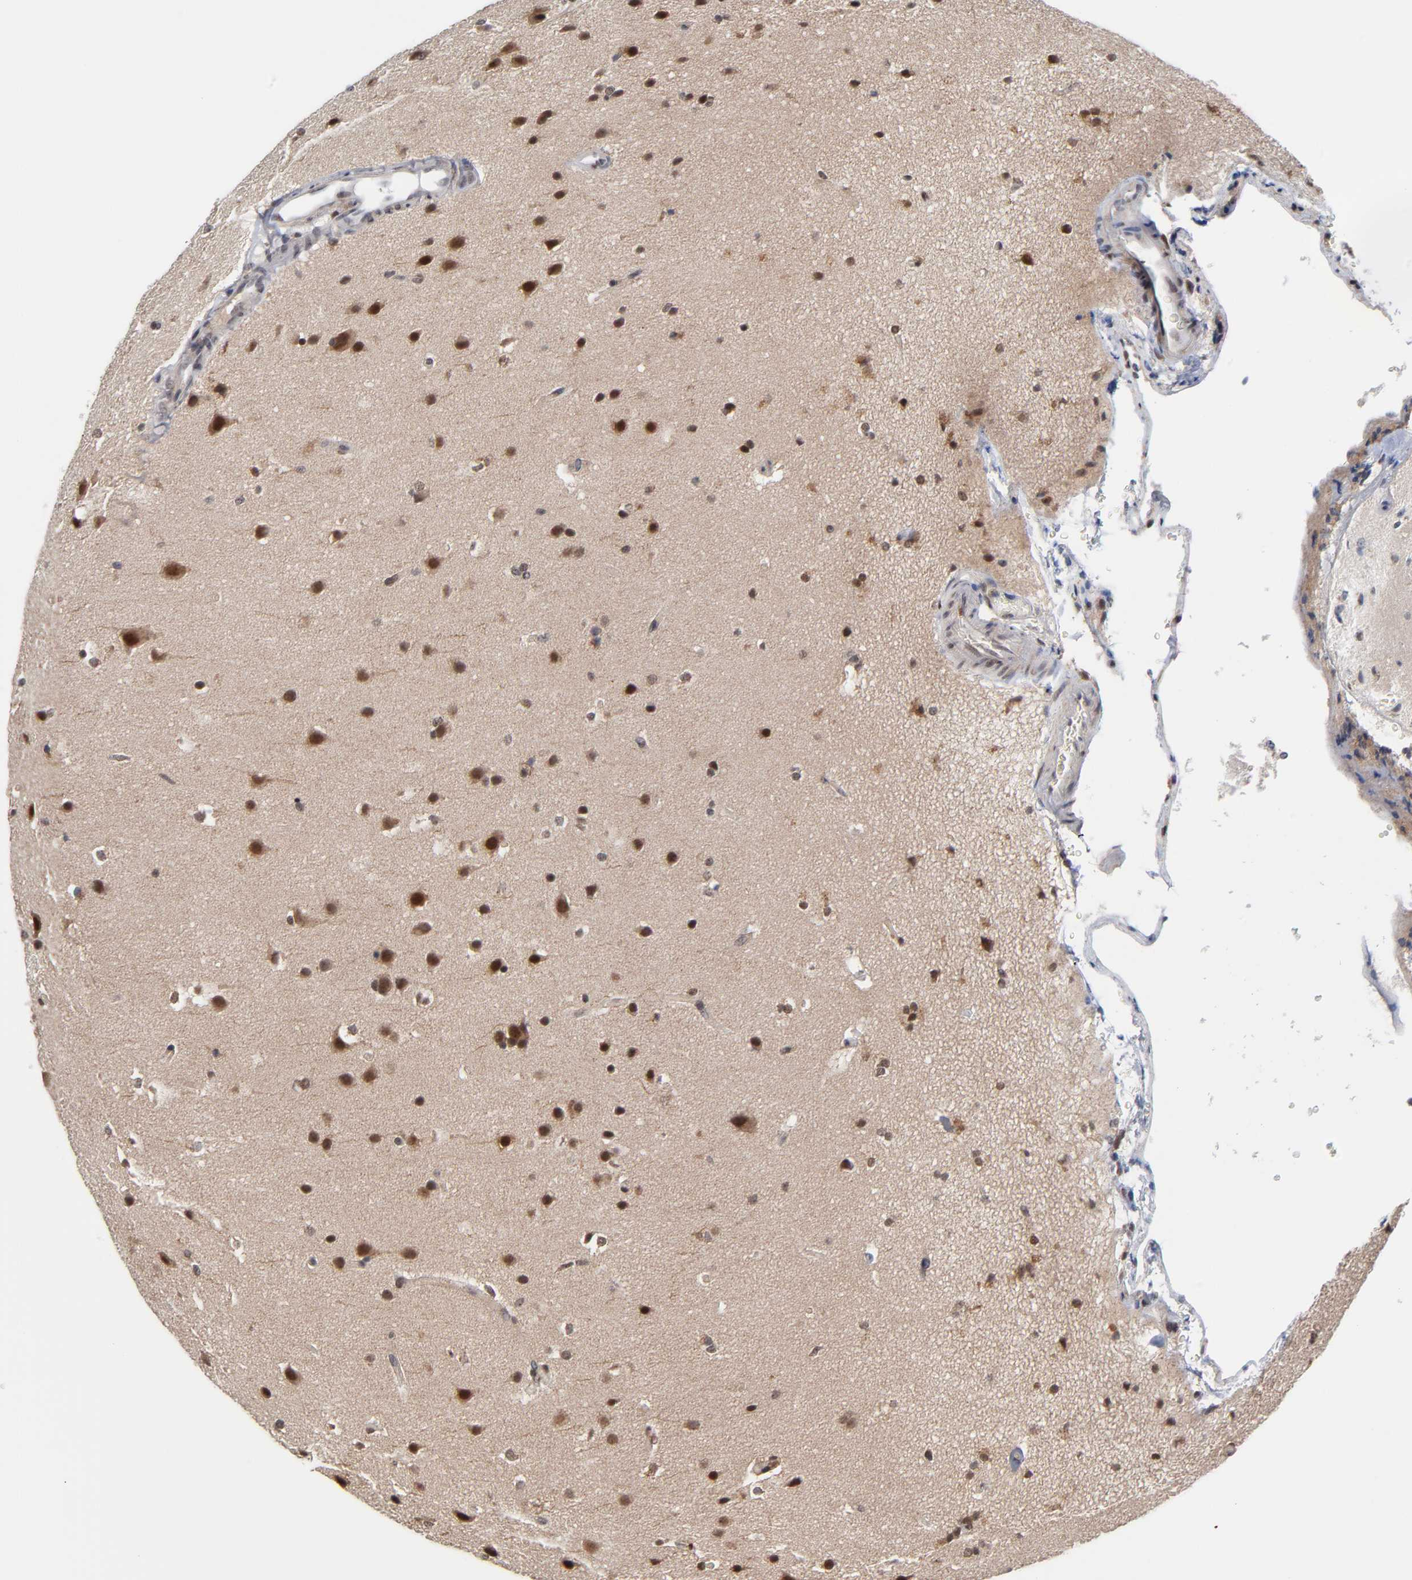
{"staining": {"intensity": "moderate", "quantity": ">75%", "location": "cytoplasmic/membranous,nuclear"}, "tissue": "glioma", "cell_type": "Tumor cells", "image_type": "cancer", "snomed": [{"axis": "morphology", "description": "Glioma, malignant, Low grade"}, {"axis": "topography", "description": "Cerebral cortex"}], "caption": "Protein expression analysis of malignant glioma (low-grade) reveals moderate cytoplasmic/membranous and nuclear staining in about >75% of tumor cells.", "gene": "ZNF419", "patient": {"sex": "female", "age": 47}}